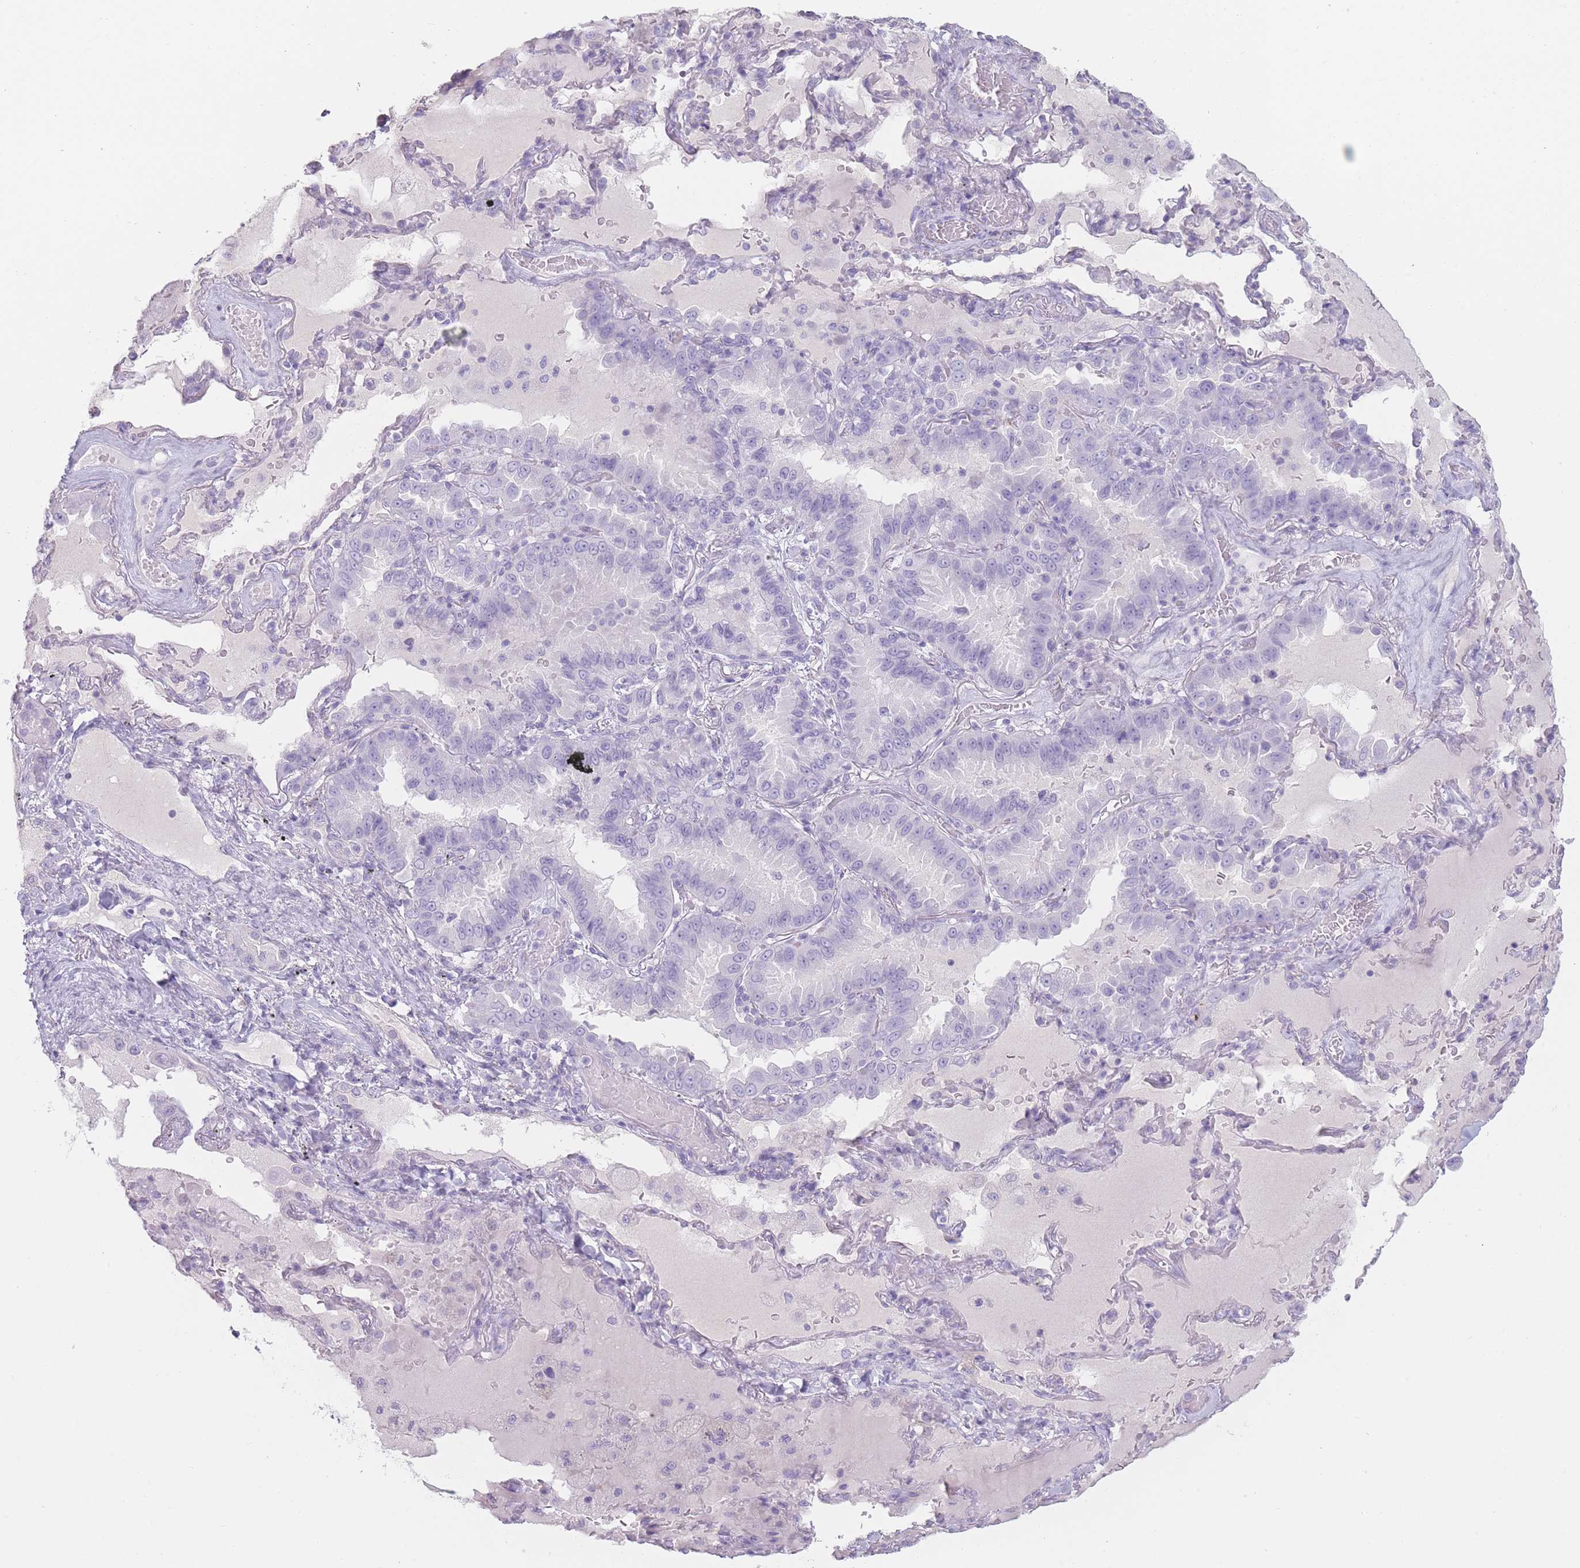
{"staining": {"intensity": "negative", "quantity": "none", "location": "none"}, "tissue": "lung cancer", "cell_type": "Tumor cells", "image_type": "cancer", "snomed": [{"axis": "morphology", "description": "Squamous cell carcinoma, NOS"}, {"axis": "topography", "description": "Lung"}], "caption": "Photomicrograph shows no protein expression in tumor cells of lung cancer tissue.", "gene": "GPR12", "patient": {"sex": "male", "age": 74}}